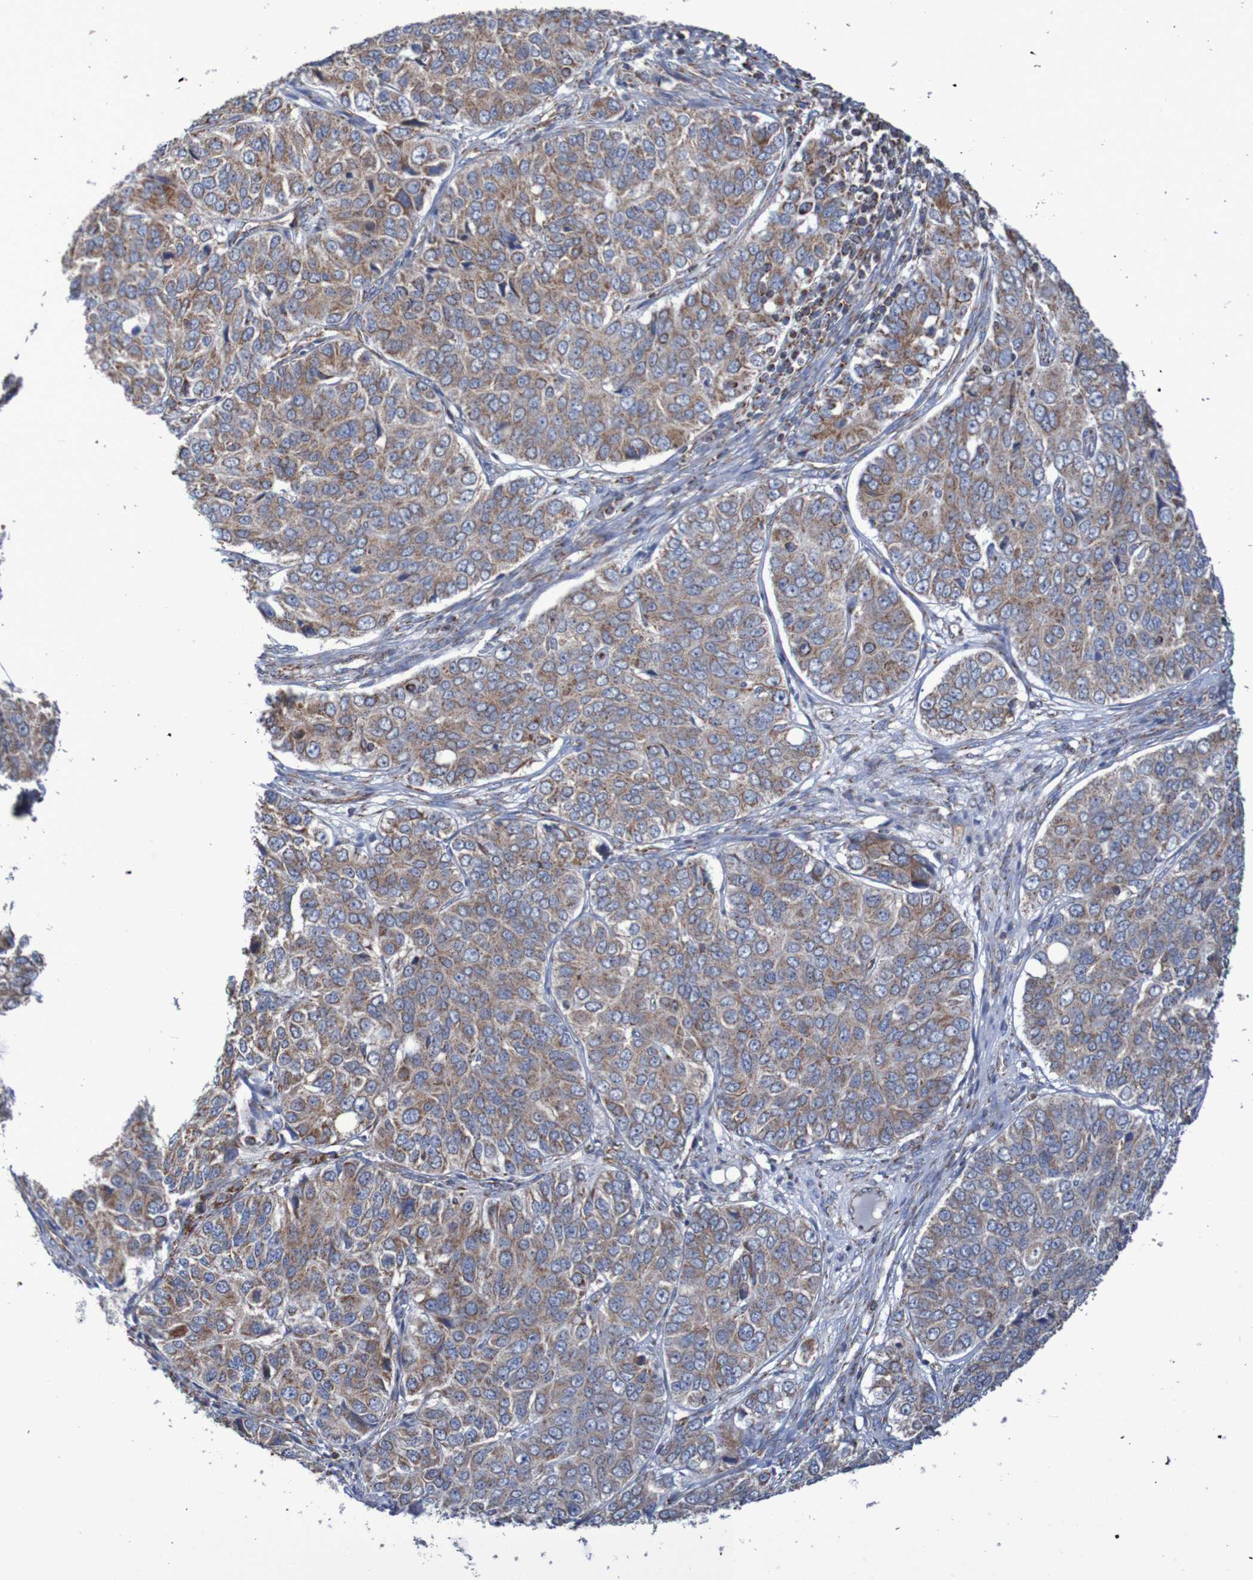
{"staining": {"intensity": "moderate", "quantity": ">75%", "location": "cytoplasmic/membranous"}, "tissue": "ovarian cancer", "cell_type": "Tumor cells", "image_type": "cancer", "snomed": [{"axis": "morphology", "description": "Carcinoma, endometroid"}, {"axis": "topography", "description": "Ovary"}], "caption": "Immunohistochemical staining of ovarian cancer (endometroid carcinoma) shows moderate cytoplasmic/membranous protein expression in approximately >75% of tumor cells. (brown staining indicates protein expression, while blue staining denotes nuclei).", "gene": "MMEL1", "patient": {"sex": "female", "age": 51}}